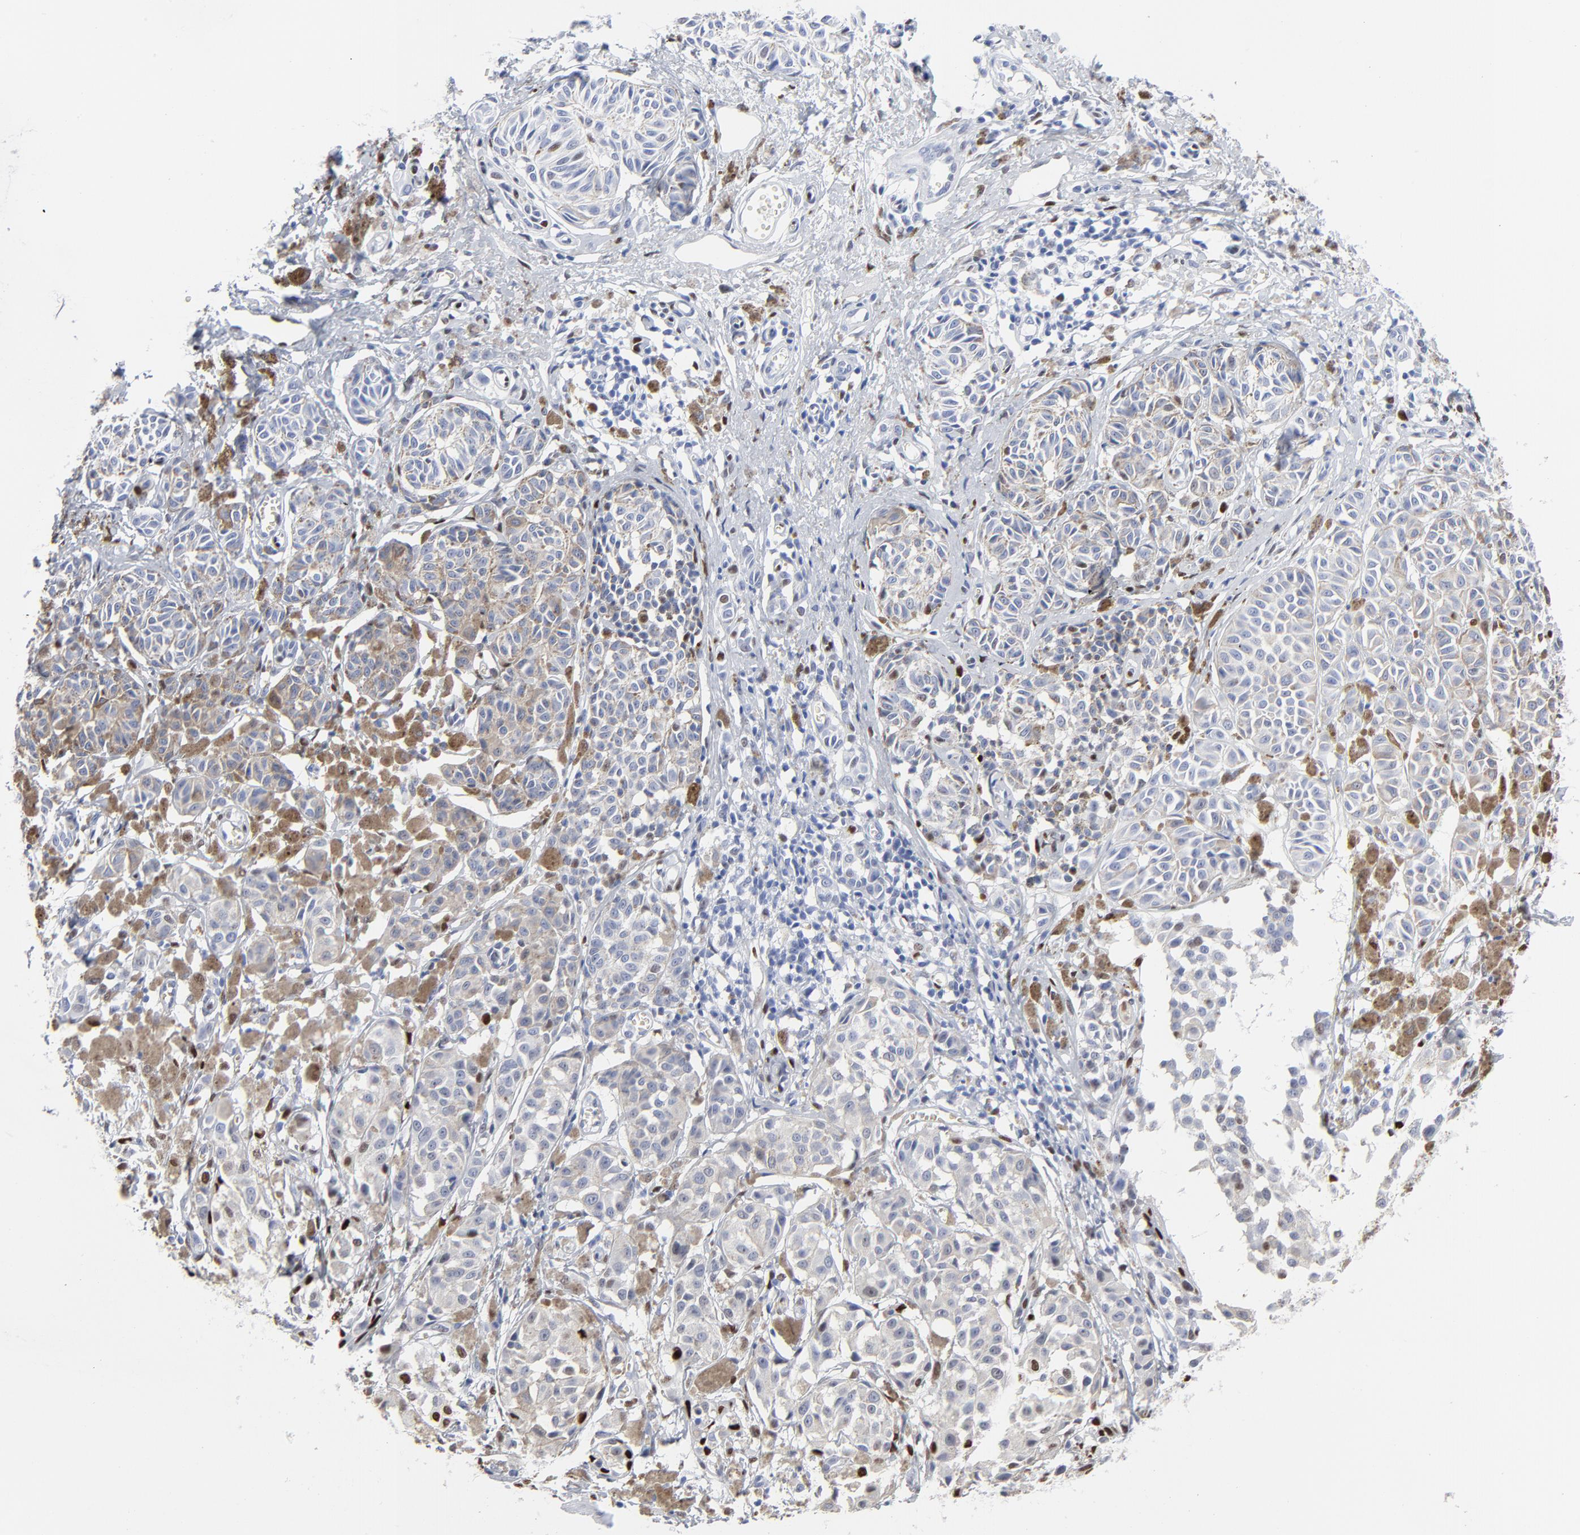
{"staining": {"intensity": "moderate", "quantity": "<25%", "location": "nuclear"}, "tissue": "melanoma", "cell_type": "Tumor cells", "image_type": "cancer", "snomed": [{"axis": "morphology", "description": "Malignant melanoma, NOS"}, {"axis": "topography", "description": "Skin"}], "caption": "A micrograph showing moderate nuclear expression in approximately <25% of tumor cells in melanoma, as visualized by brown immunohistochemical staining.", "gene": "JUN", "patient": {"sex": "male", "age": 76}}